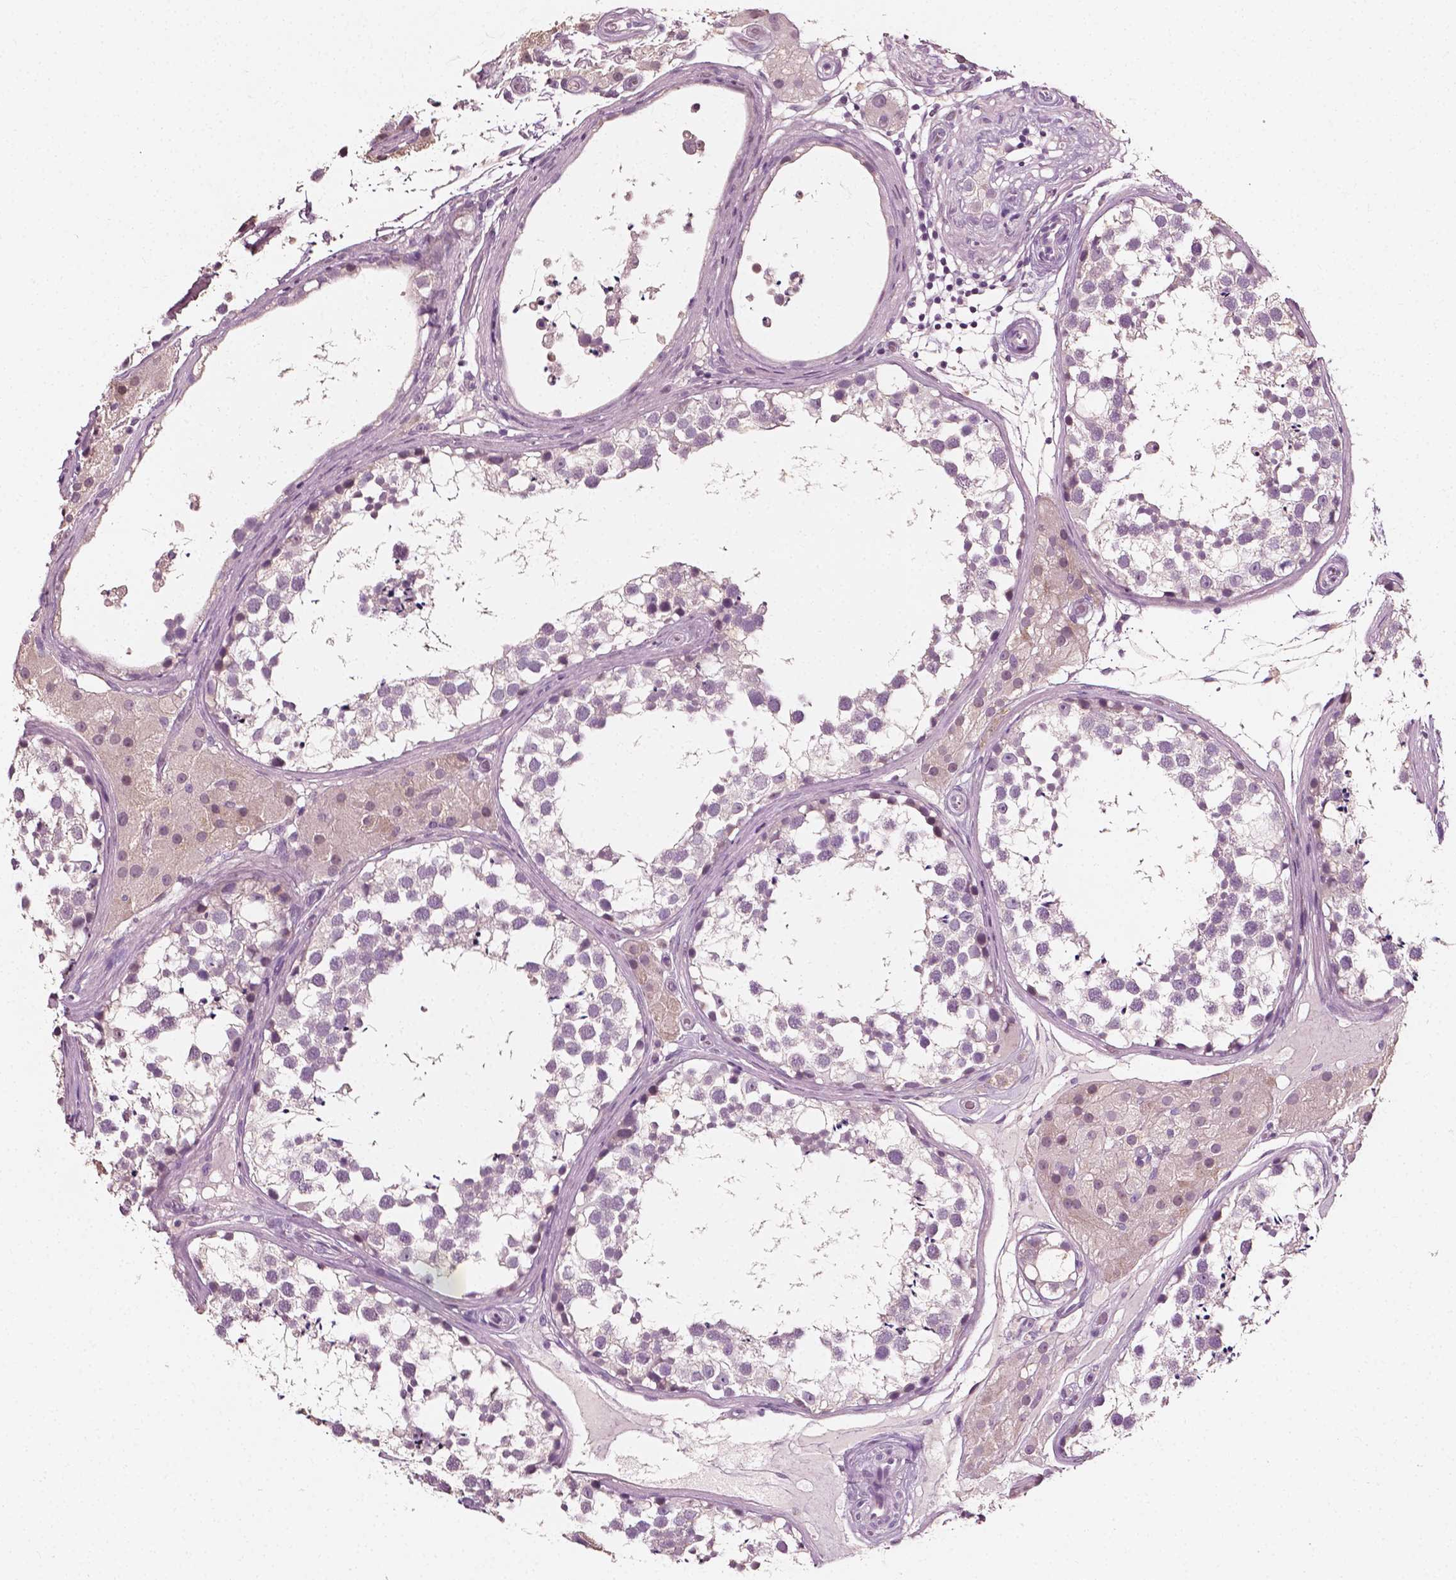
{"staining": {"intensity": "negative", "quantity": "none", "location": "none"}, "tissue": "testis", "cell_type": "Cells in seminiferous ducts", "image_type": "normal", "snomed": [{"axis": "morphology", "description": "Normal tissue, NOS"}, {"axis": "morphology", "description": "Seminoma, NOS"}, {"axis": "topography", "description": "Testis"}], "caption": "Histopathology image shows no protein staining in cells in seminiferous ducts of unremarkable testis. Brightfield microscopy of immunohistochemistry stained with DAB (3,3'-diaminobenzidine) (brown) and hematoxylin (blue), captured at high magnification.", "gene": "PLA2R1", "patient": {"sex": "male", "age": 65}}